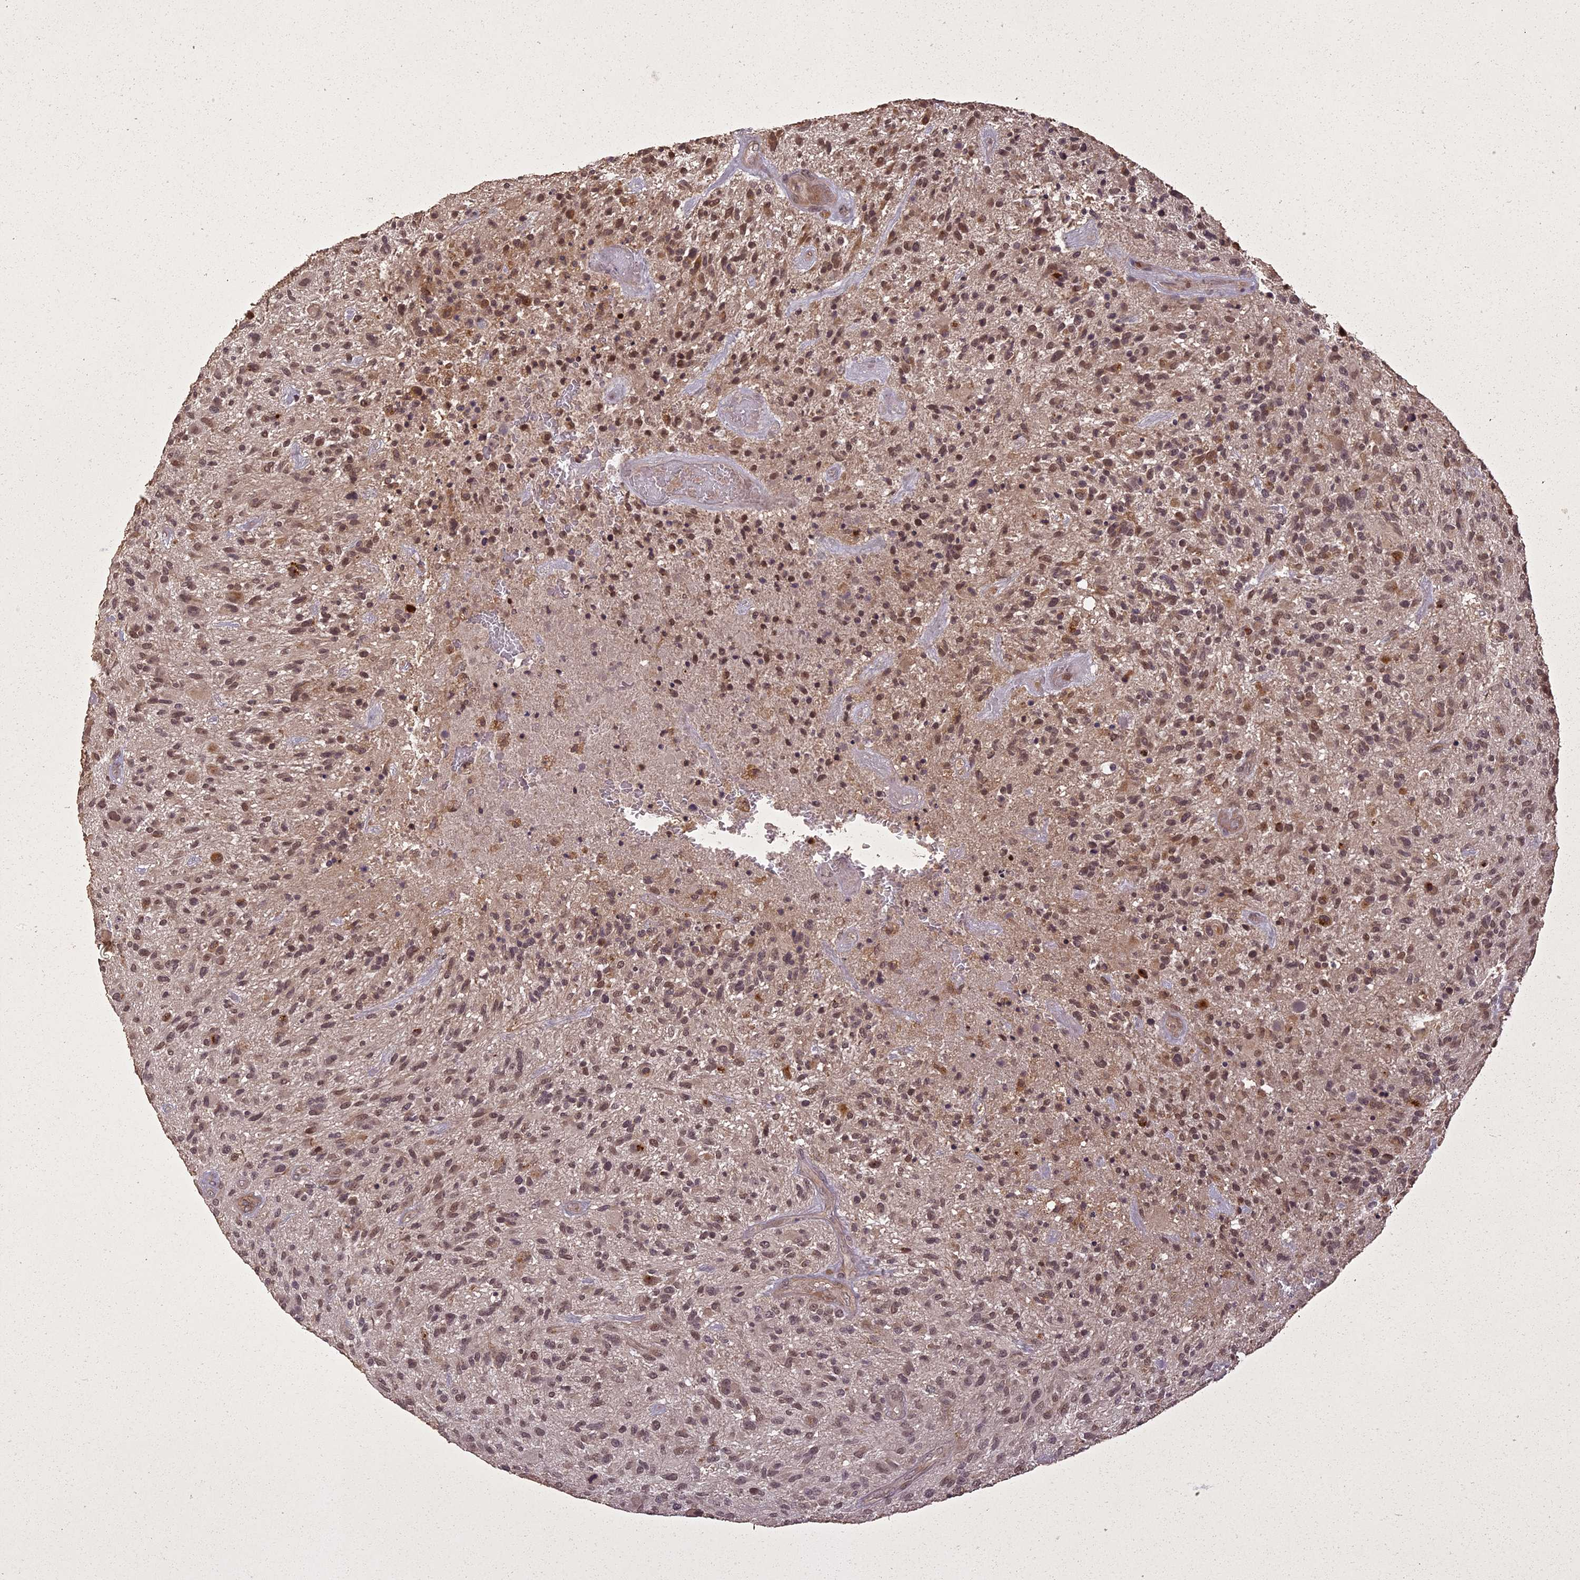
{"staining": {"intensity": "weak", "quantity": "25%-75%", "location": "nuclear"}, "tissue": "glioma", "cell_type": "Tumor cells", "image_type": "cancer", "snomed": [{"axis": "morphology", "description": "Glioma, malignant, High grade"}, {"axis": "topography", "description": "Brain"}], "caption": "Glioma tissue reveals weak nuclear expression in approximately 25%-75% of tumor cells, visualized by immunohistochemistry.", "gene": "LIN37", "patient": {"sex": "male", "age": 47}}